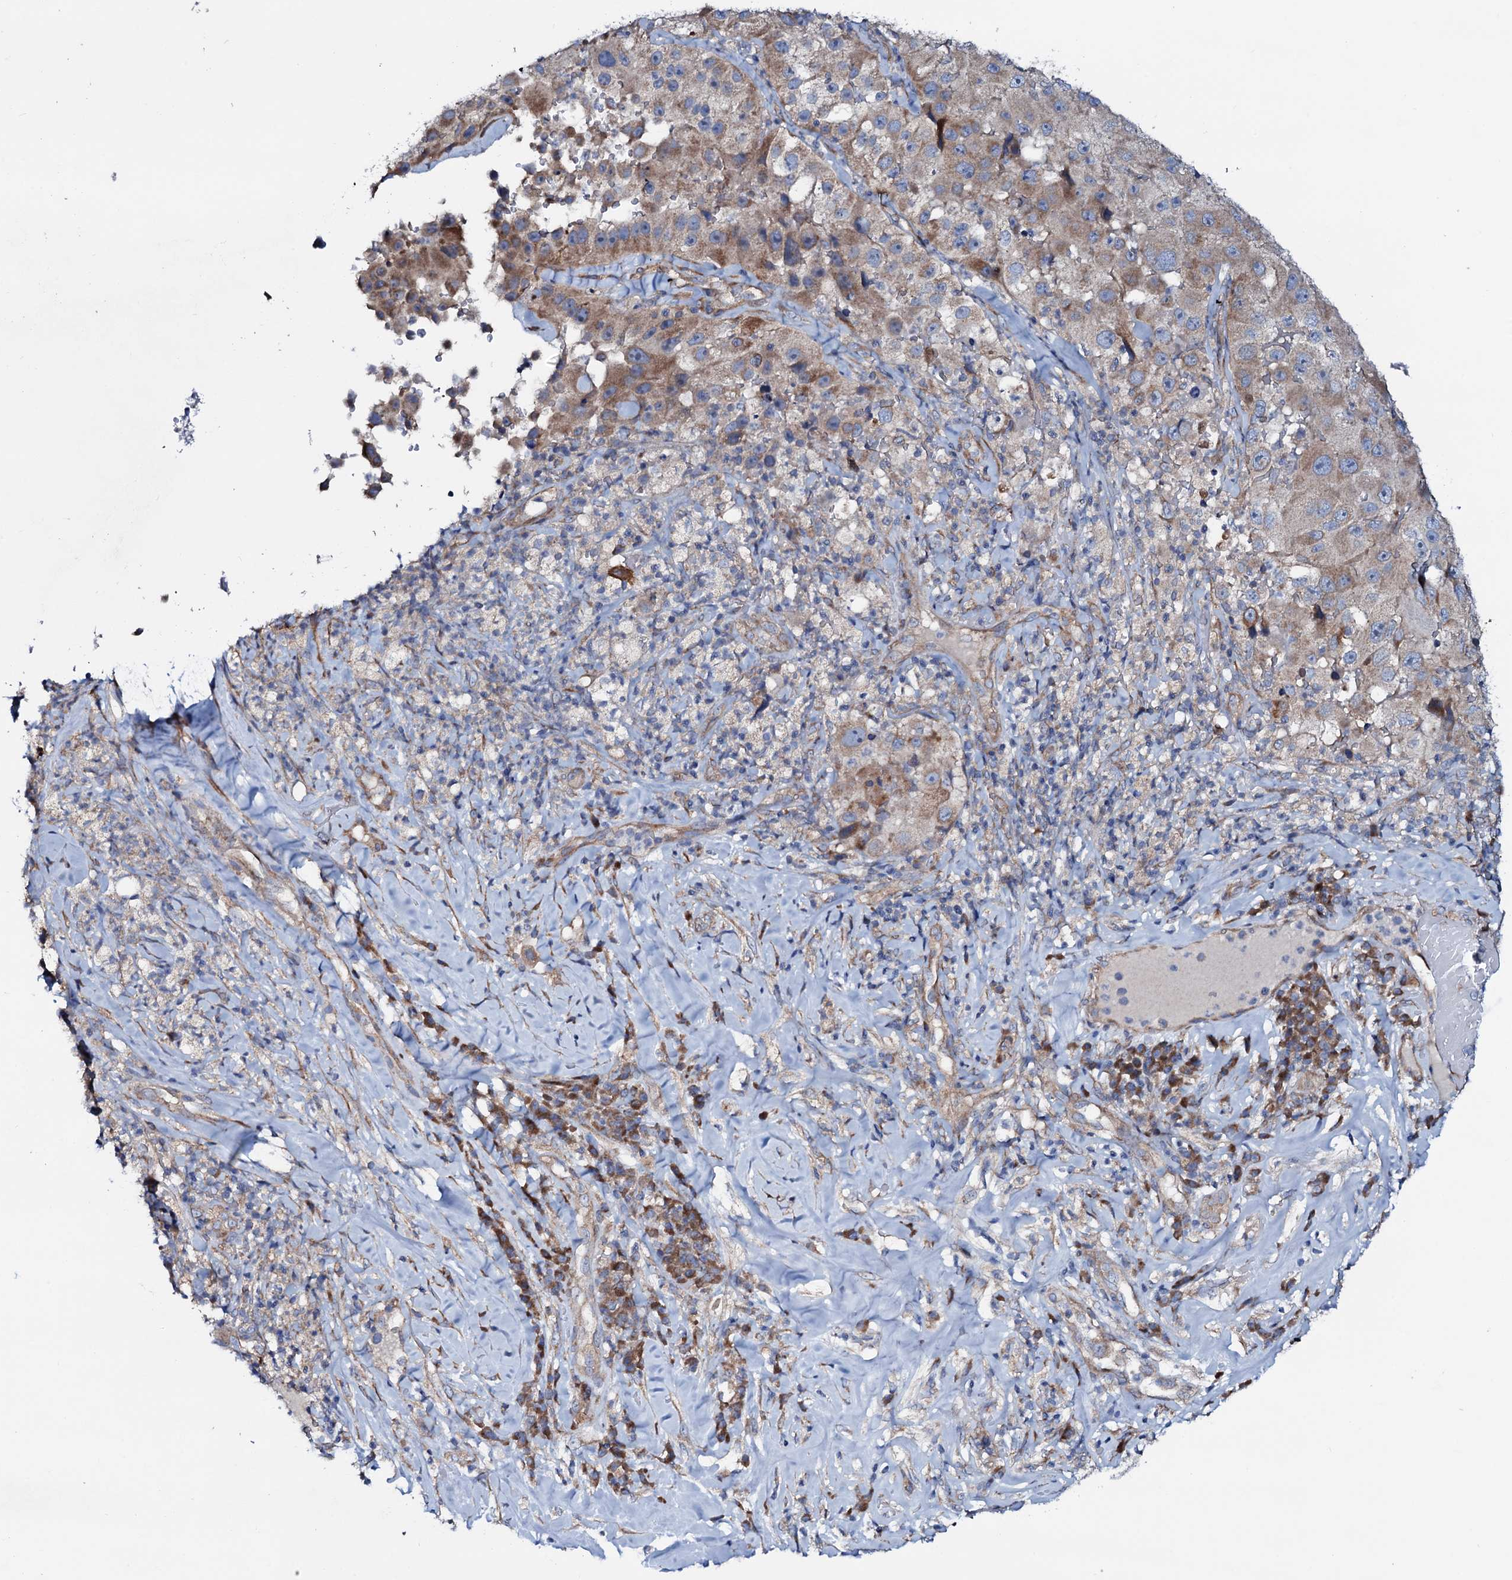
{"staining": {"intensity": "moderate", "quantity": "<25%", "location": "cytoplasmic/membranous"}, "tissue": "melanoma", "cell_type": "Tumor cells", "image_type": "cancer", "snomed": [{"axis": "morphology", "description": "Malignant melanoma, Metastatic site"}, {"axis": "topography", "description": "Lymph node"}], "caption": "Immunohistochemistry histopathology image of neoplastic tissue: human melanoma stained using immunohistochemistry shows low levels of moderate protein expression localized specifically in the cytoplasmic/membranous of tumor cells, appearing as a cytoplasmic/membranous brown color.", "gene": "STARD13", "patient": {"sex": "male", "age": 62}}